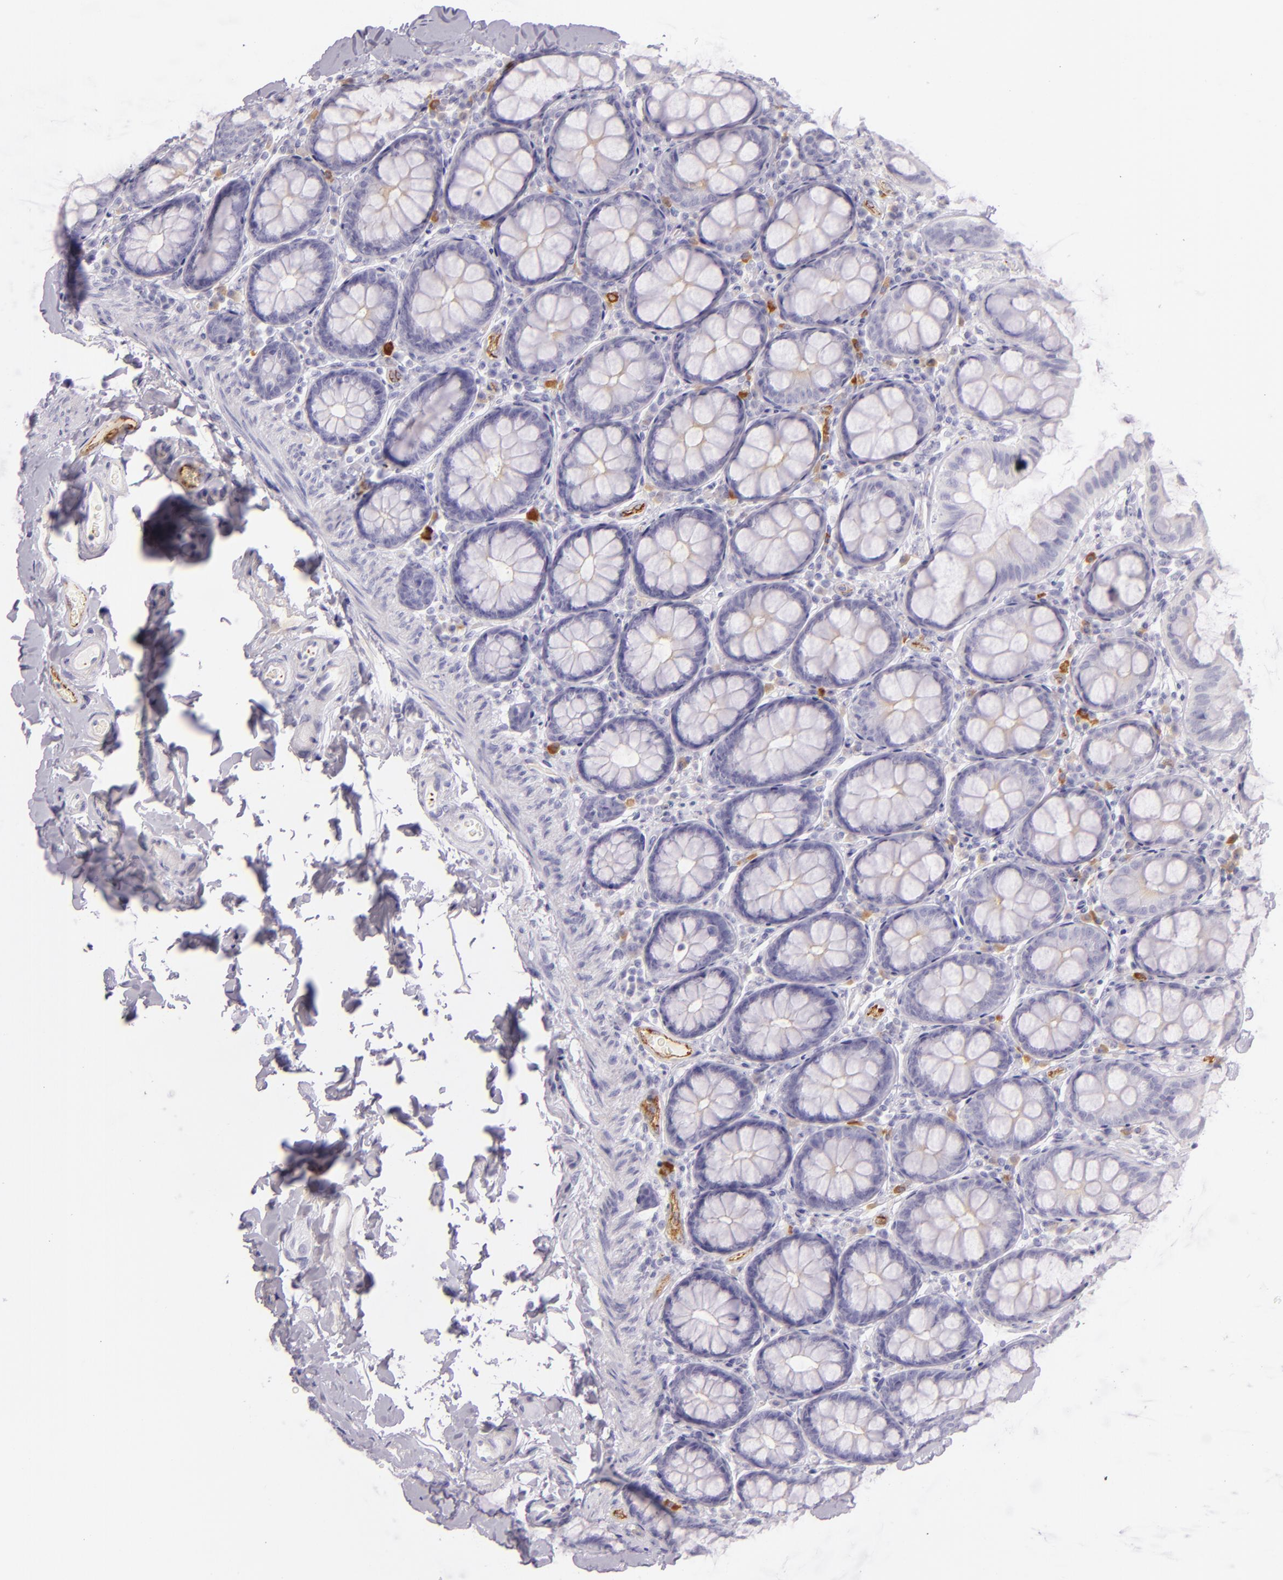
{"staining": {"intensity": "strong", "quantity": "<25%", "location": "cytoplasmic/membranous"}, "tissue": "colon", "cell_type": "Endothelial cells", "image_type": "normal", "snomed": [{"axis": "morphology", "description": "Normal tissue, NOS"}, {"axis": "topography", "description": "Colon"}], "caption": "This histopathology image shows benign colon stained with immunohistochemistry to label a protein in brown. The cytoplasmic/membranous of endothelial cells show strong positivity for the protein. Nuclei are counter-stained blue.", "gene": "SELP", "patient": {"sex": "female", "age": 61}}